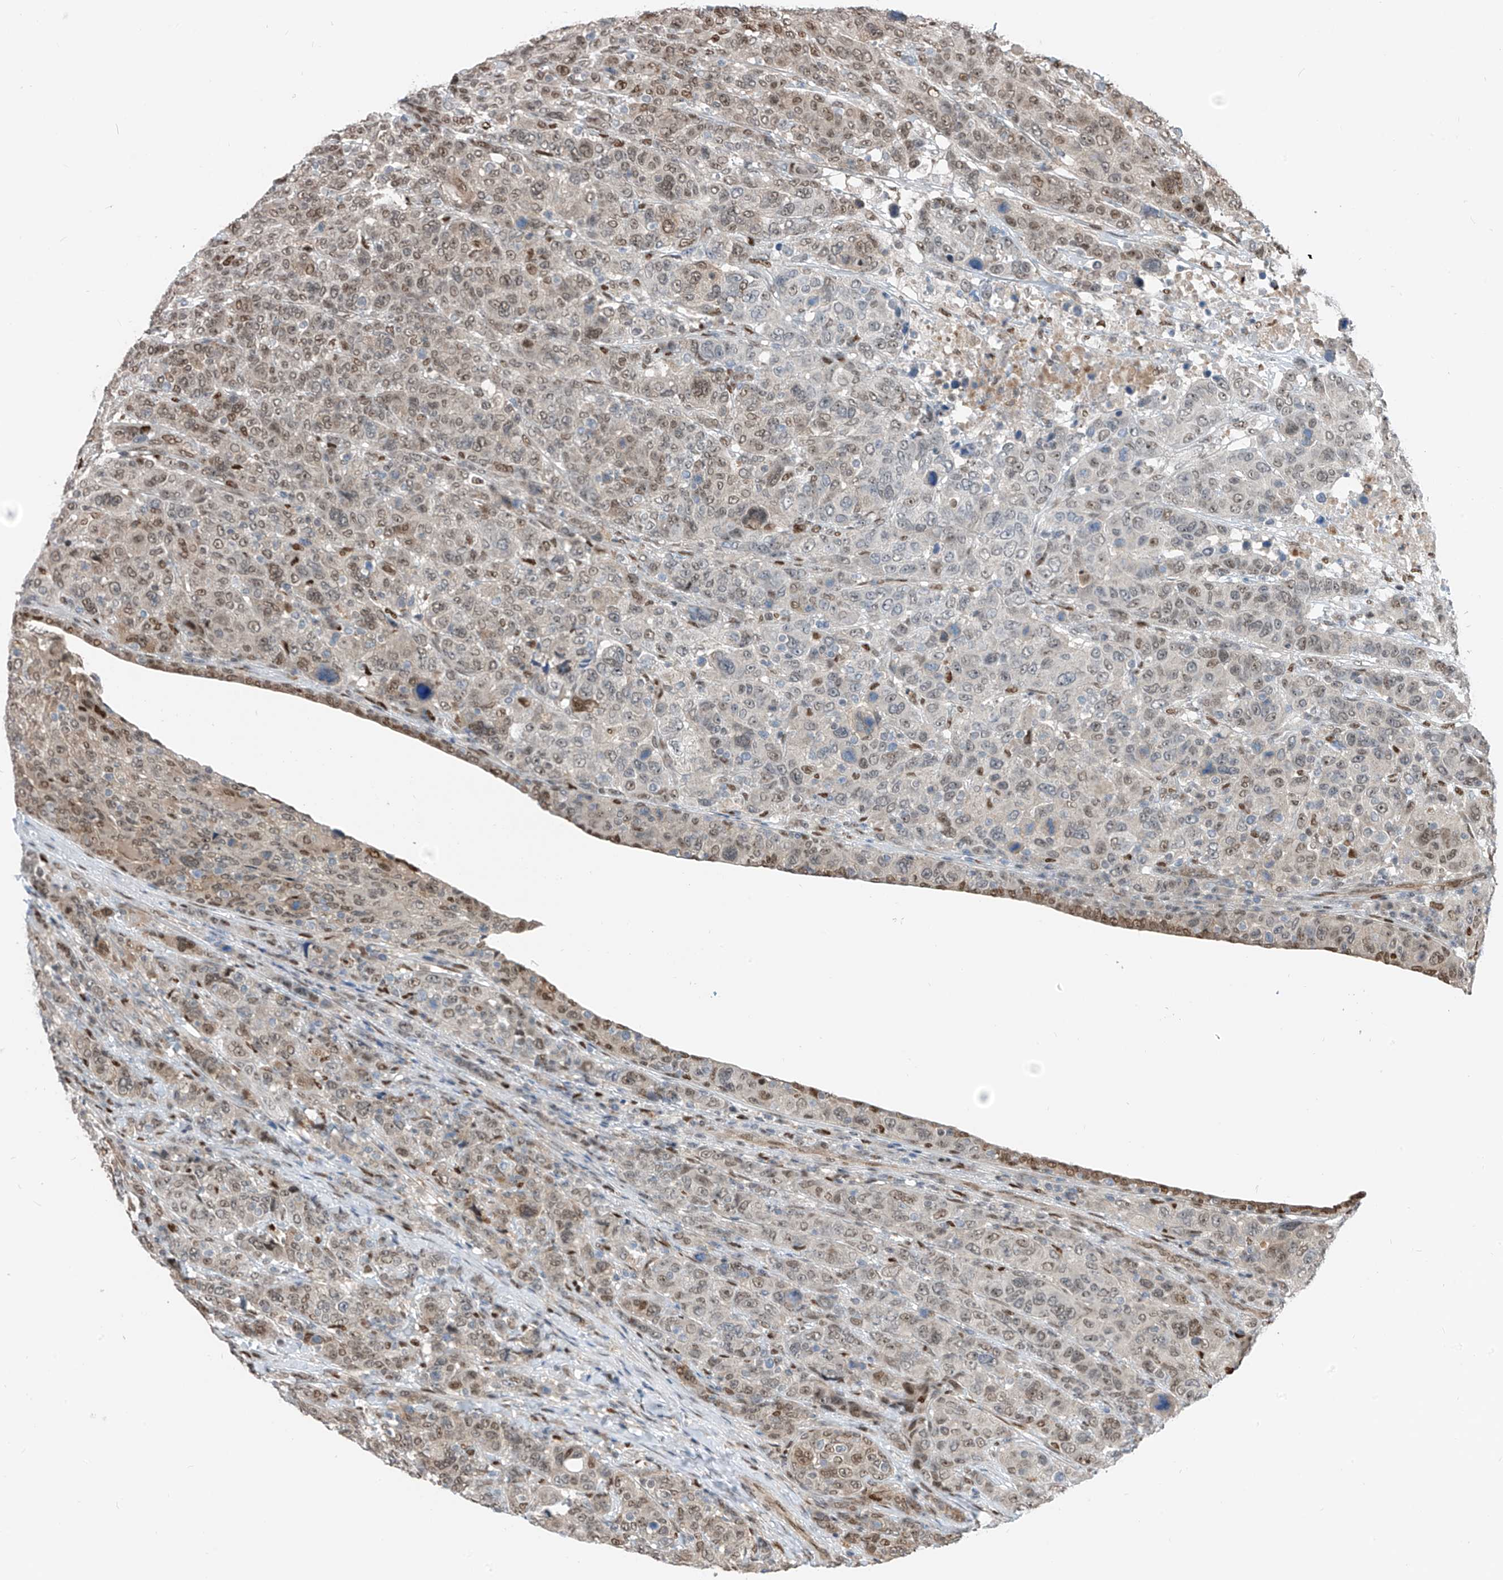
{"staining": {"intensity": "weak", "quantity": "25%-75%", "location": "nuclear"}, "tissue": "breast cancer", "cell_type": "Tumor cells", "image_type": "cancer", "snomed": [{"axis": "morphology", "description": "Duct carcinoma"}, {"axis": "topography", "description": "Breast"}], "caption": "Immunohistochemical staining of intraductal carcinoma (breast) reveals low levels of weak nuclear expression in approximately 25%-75% of tumor cells.", "gene": "RBP7", "patient": {"sex": "female", "age": 37}}